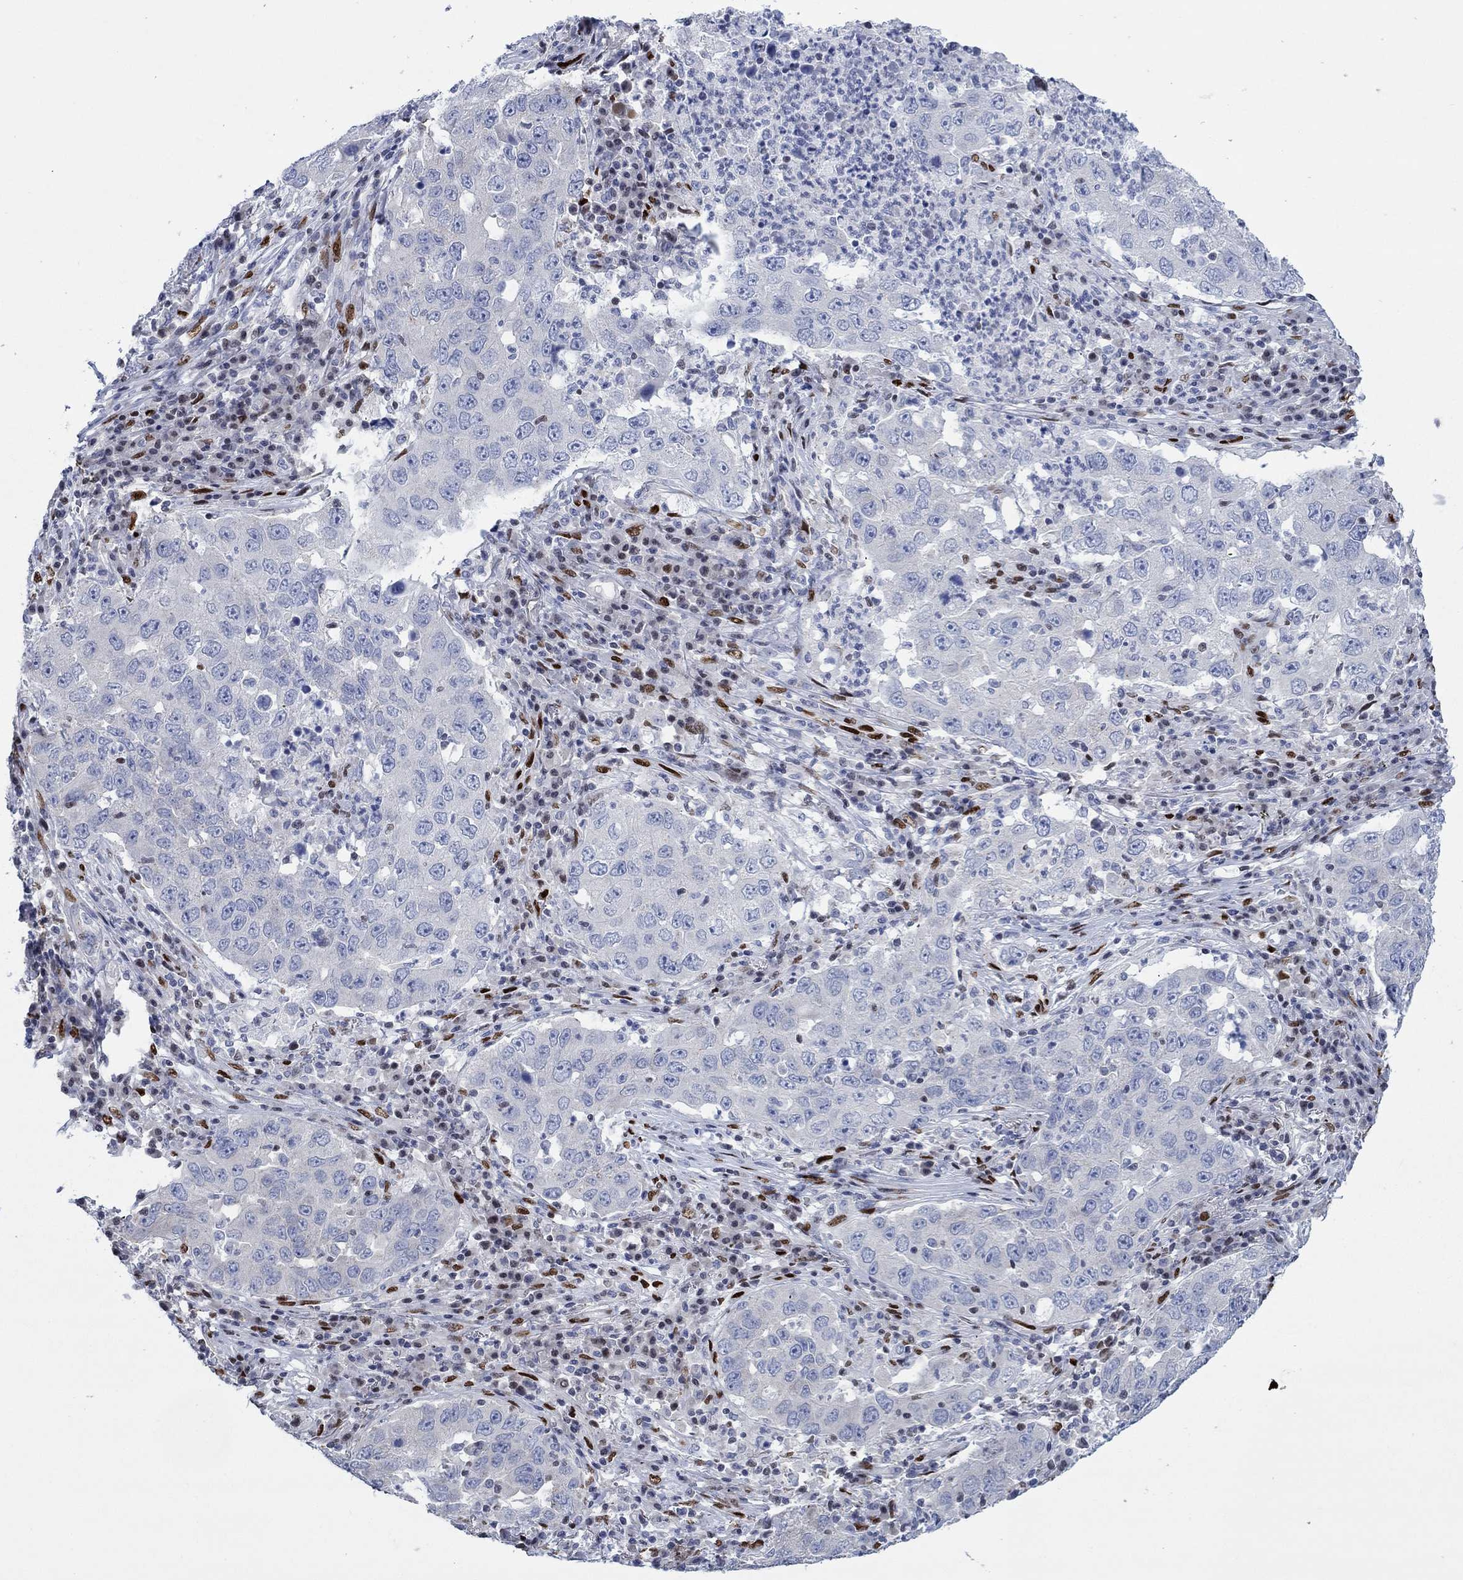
{"staining": {"intensity": "negative", "quantity": "none", "location": "none"}, "tissue": "lung cancer", "cell_type": "Tumor cells", "image_type": "cancer", "snomed": [{"axis": "morphology", "description": "Adenocarcinoma, NOS"}, {"axis": "topography", "description": "Lung"}], "caption": "Tumor cells show no significant protein staining in lung adenocarcinoma. The staining was performed using DAB to visualize the protein expression in brown, while the nuclei were stained in blue with hematoxylin (Magnification: 20x).", "gene": "ZEB1", "patient": {"sex": "male", "age": 73}}